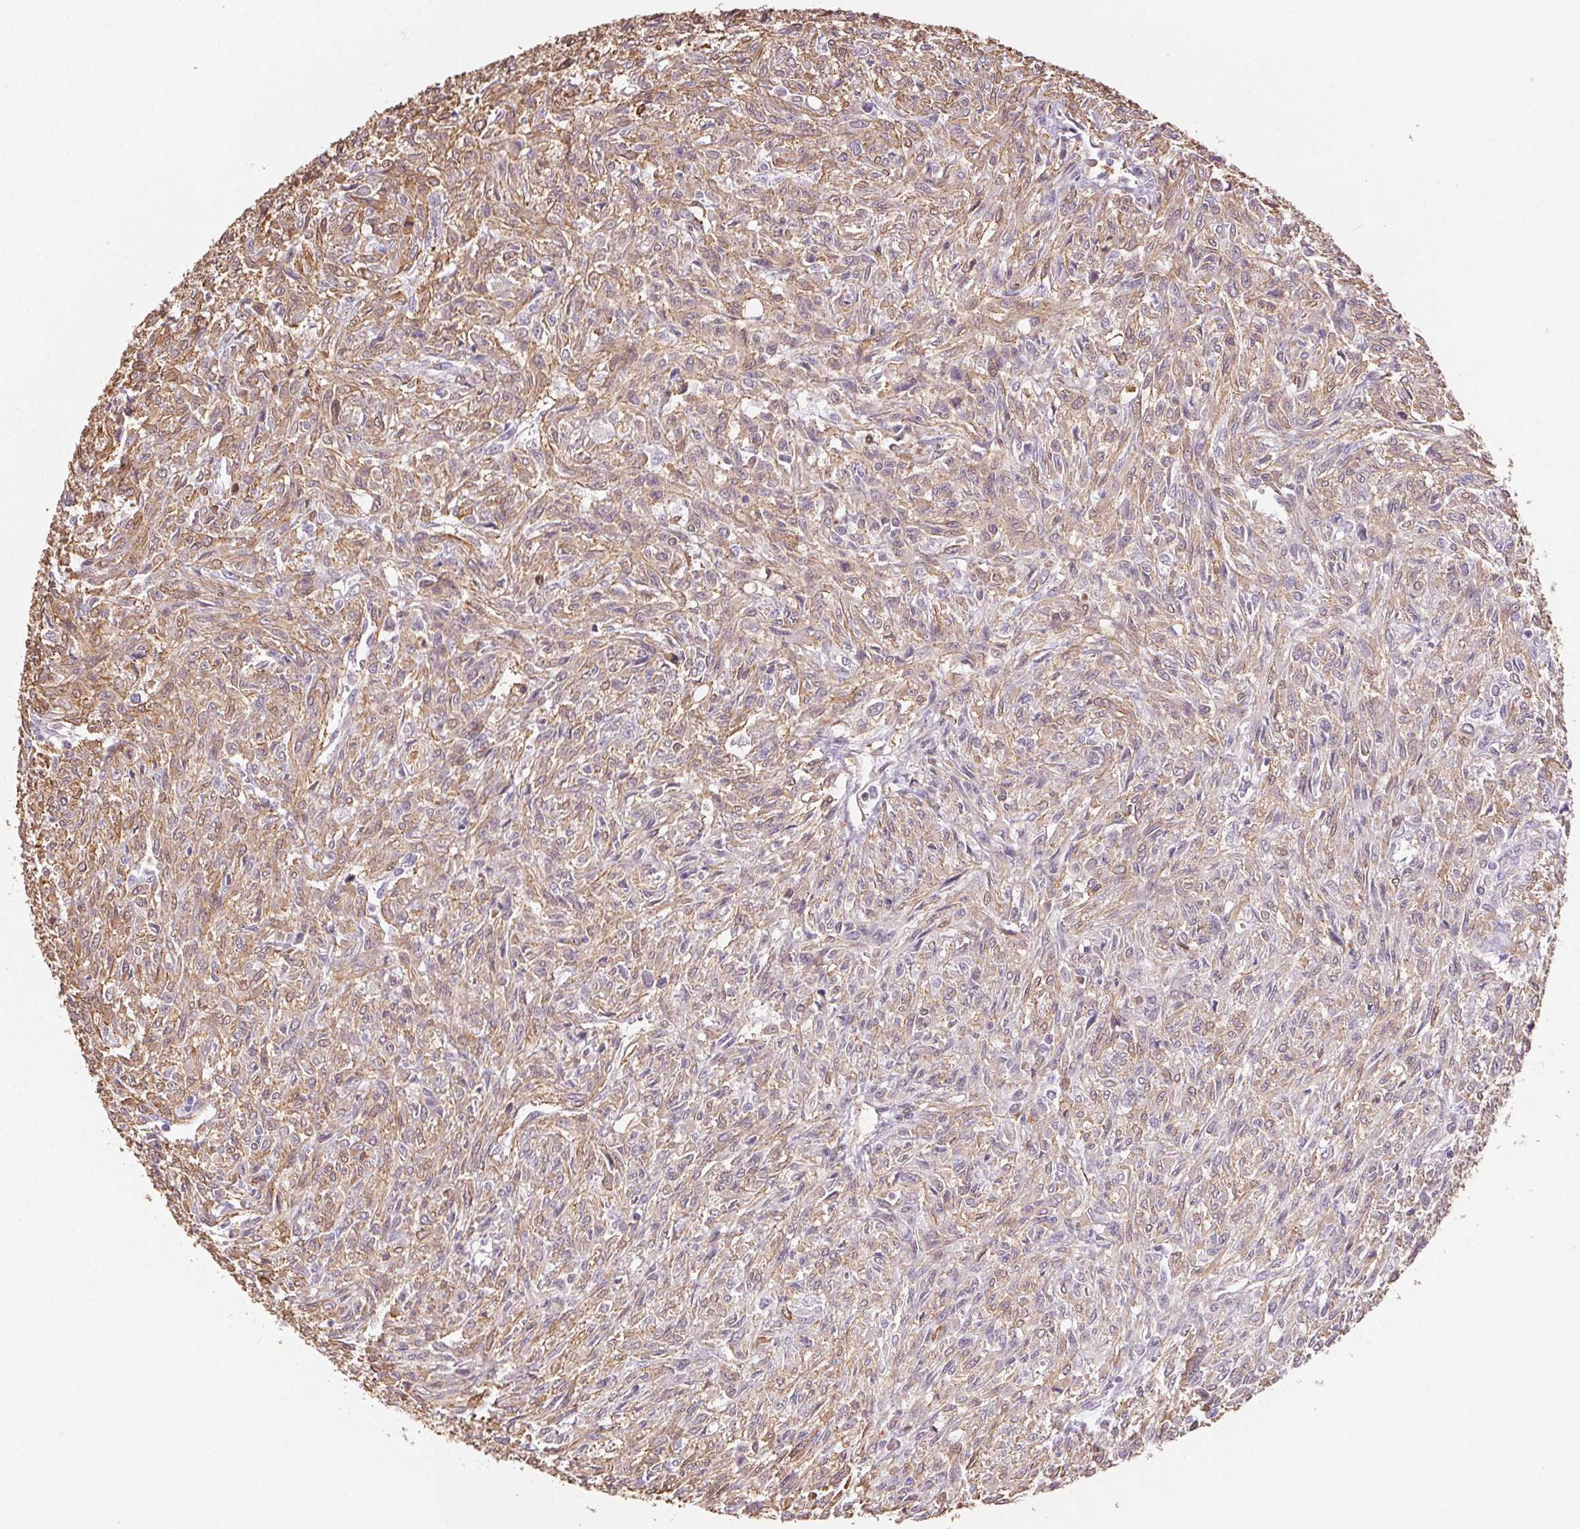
{"staining": {"intensity": "weak", "quantity": ">75%", "location": "cytoplasmic/membranous"}, "tissue": "renal cancer", "cell_type": "Tumor cells", "image_type": "cancer", "snomed": [{"axis": "morphology", "description": "Adenocarcinoma, NOS"}, {"axis": "topography", "description": "Kidney"}], "caption": "A brown stain highlights weak cytoplasmic/membranous positivity of a protein in human renal cancer (adenocarcinoma) tumor cells. (Brightfield microscopy of DAB IHC at high magnification).", "gene": "GPX8", "patient": {"sex": "male", "age": 58}}